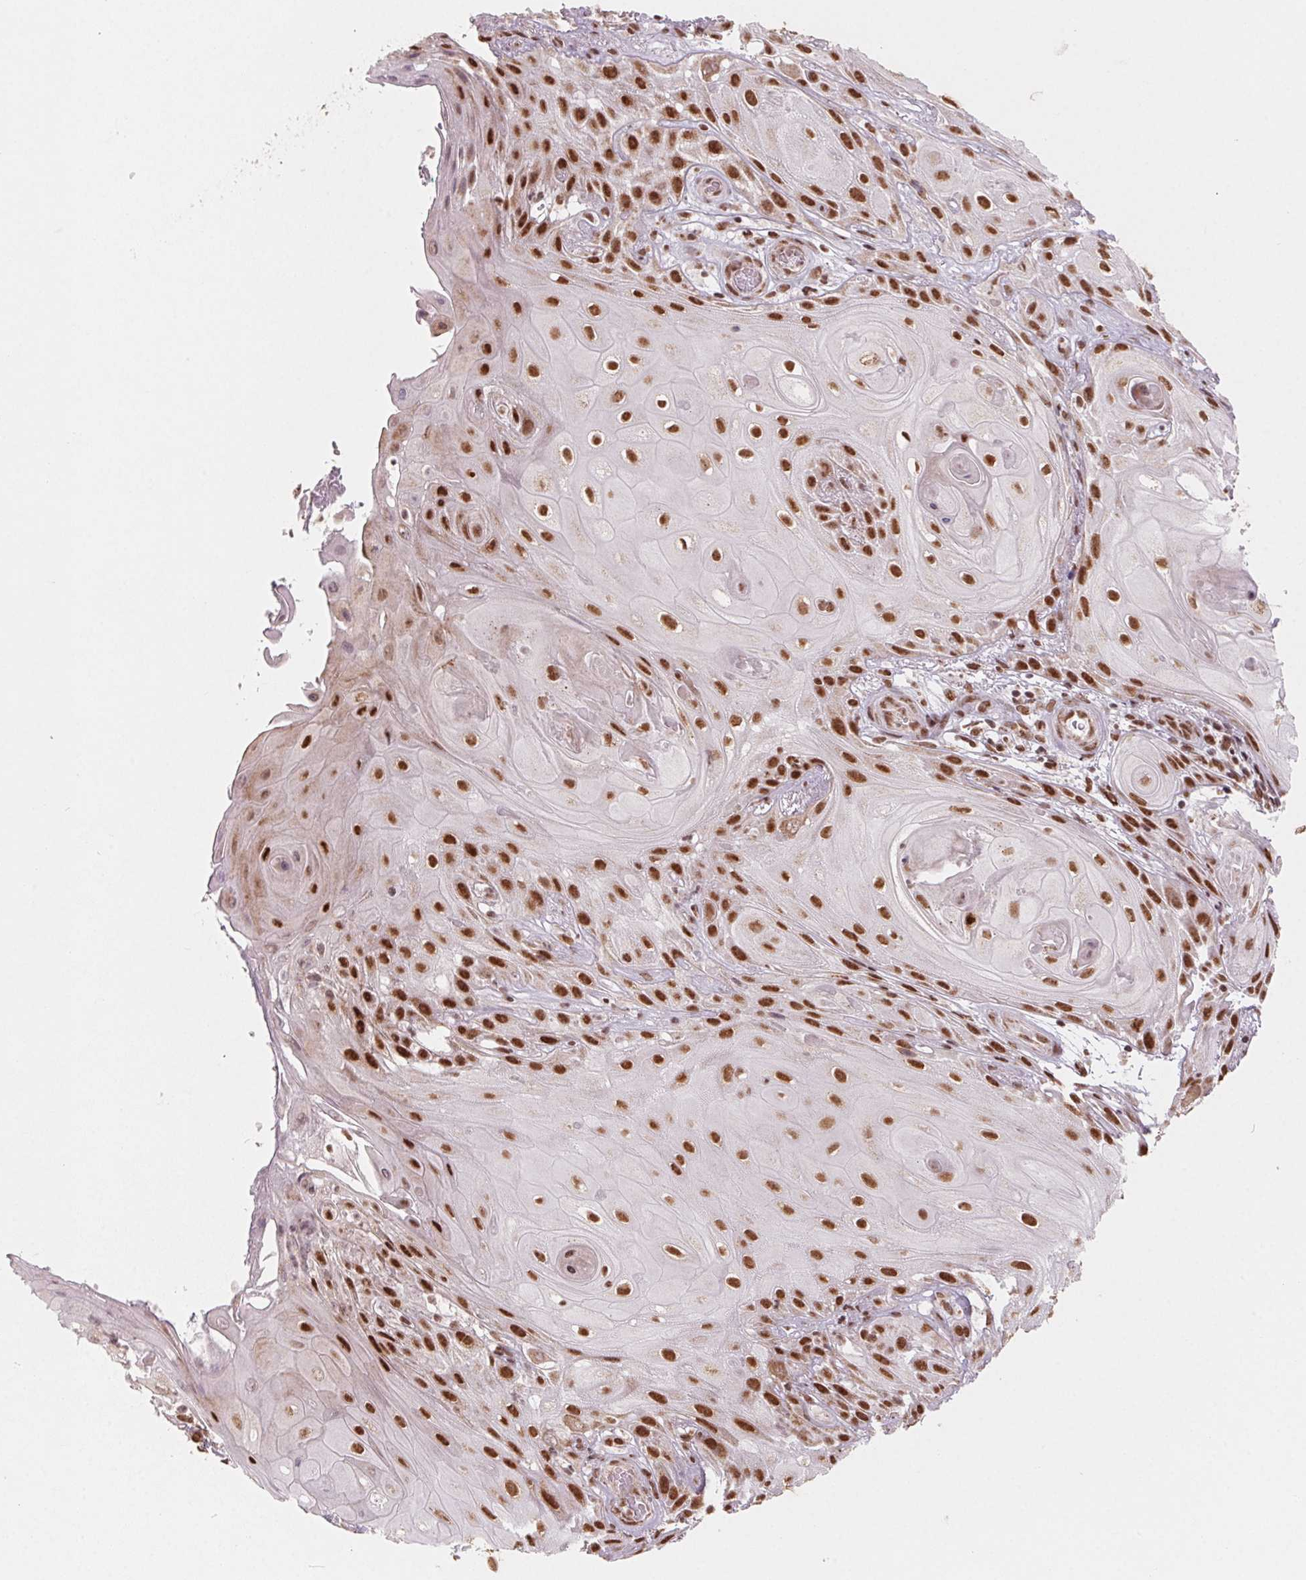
{"staining": {"intensity": "strong", "quantity": ">75%", "location": "nuclear"}, "tissue": "skin cancer", "cell_type": "Tumor cells", "image_type": "cancer", "snomed": [{"axis": "morphology", "description": "Squamous cell carcinoma, NOS"}, {"axis": "topography", "description": "Skin"}], "caption": "Strong nuclear expression is appreciated in about >75% of tumor cells in squamous cell carcinoma (skin).", "gene": "TOPORS", "patient": {"sex": "male", "age": 62}}